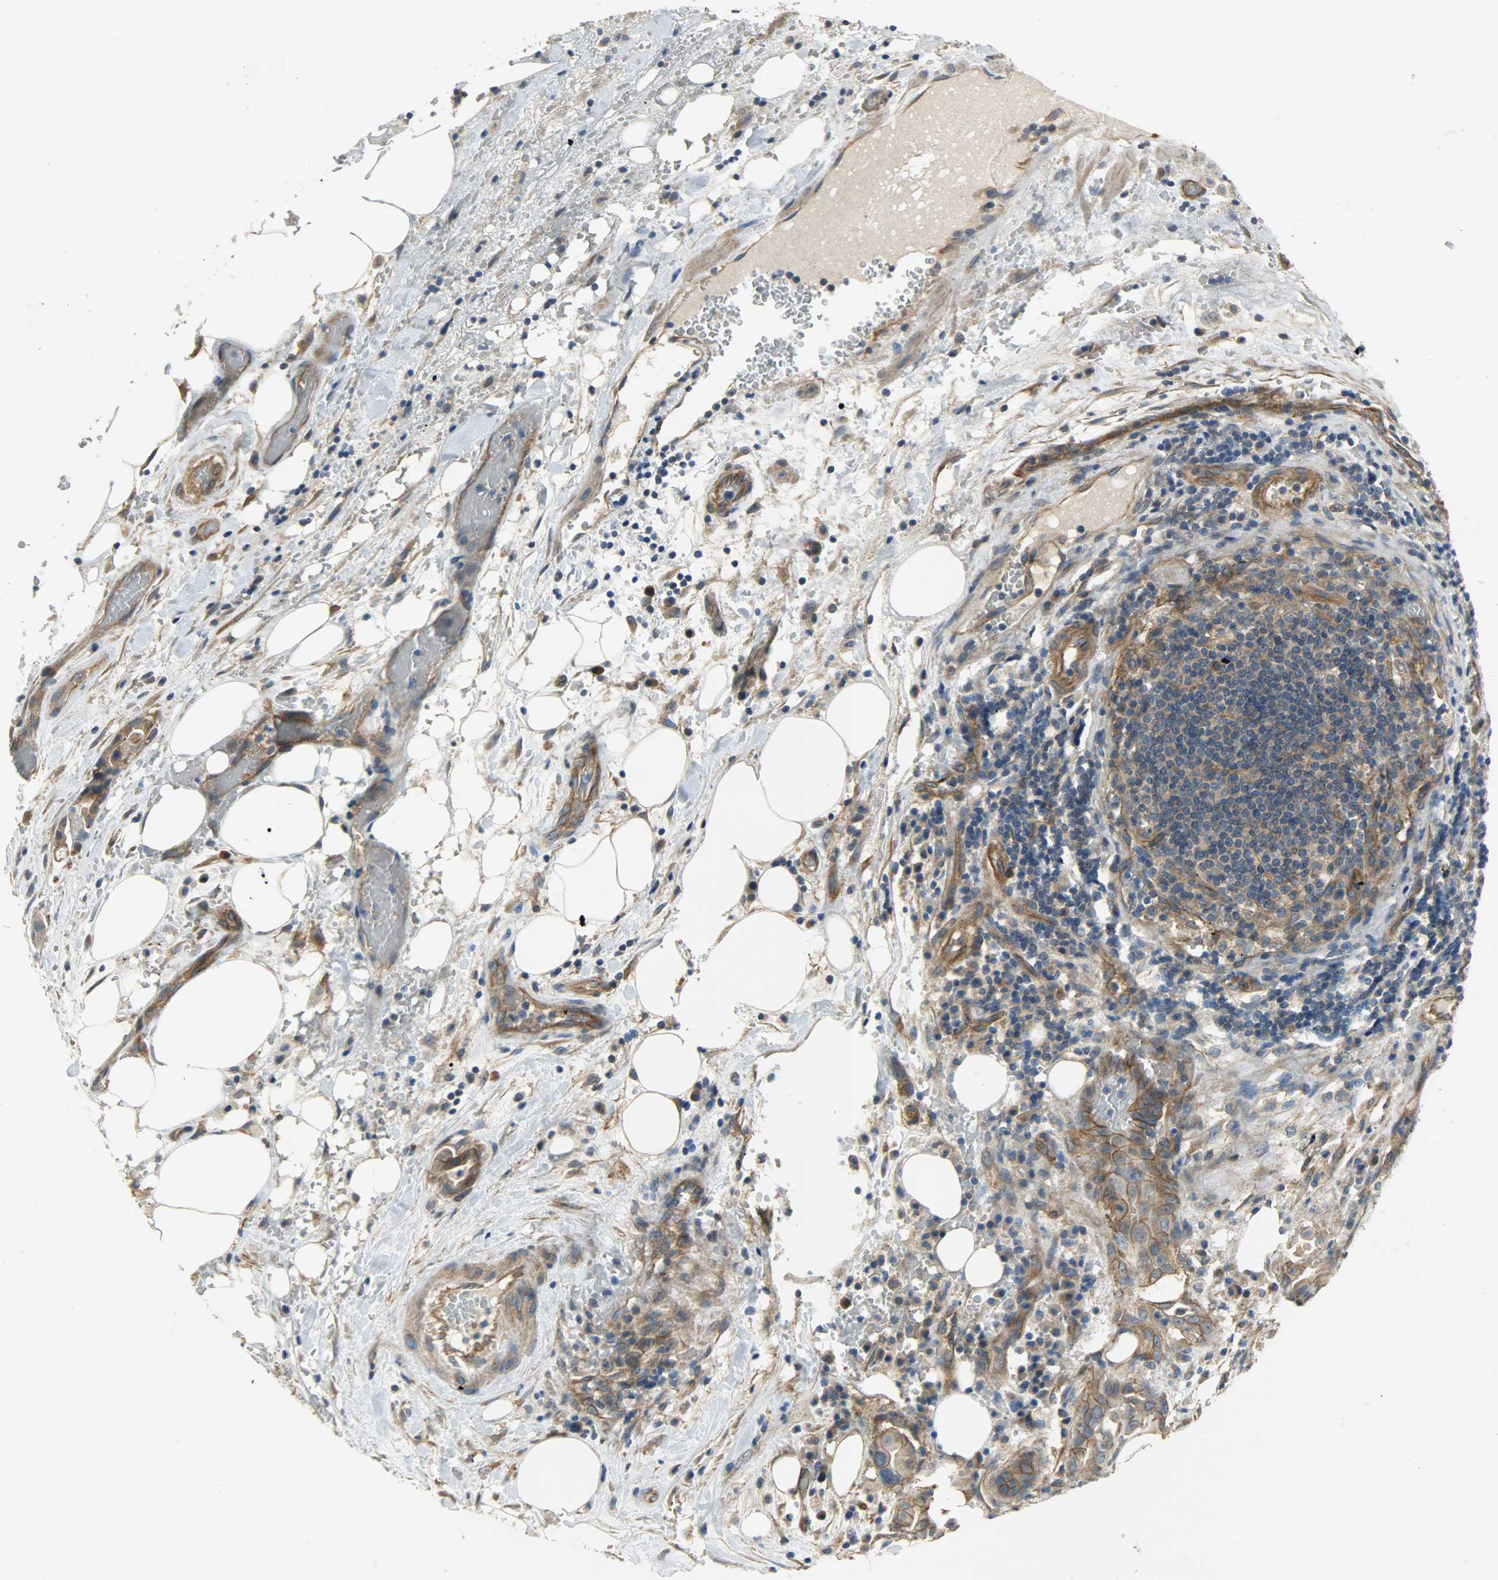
{"staining": {"intensity": "moderate", "quantity": ">75%", "location": "cytoplasmic/membranous"}, "tissue": "liver cancer", "cell_type": "Tumor cells", "image_type": "cancer", "snomed": [{"axis": "morphology", "description": "Cholangiocarcinoma"}, {"axis": "topography", "description": "Liver"}], "caption": "Brown immunohistochemical staining in liver cholangiocarcinoma reveals moderate cytoplasmic/membranous expression in approximately >75% of tumor cells.", "gene": "KIAA1217", "patient": {"sex": "female", "age": 68}}